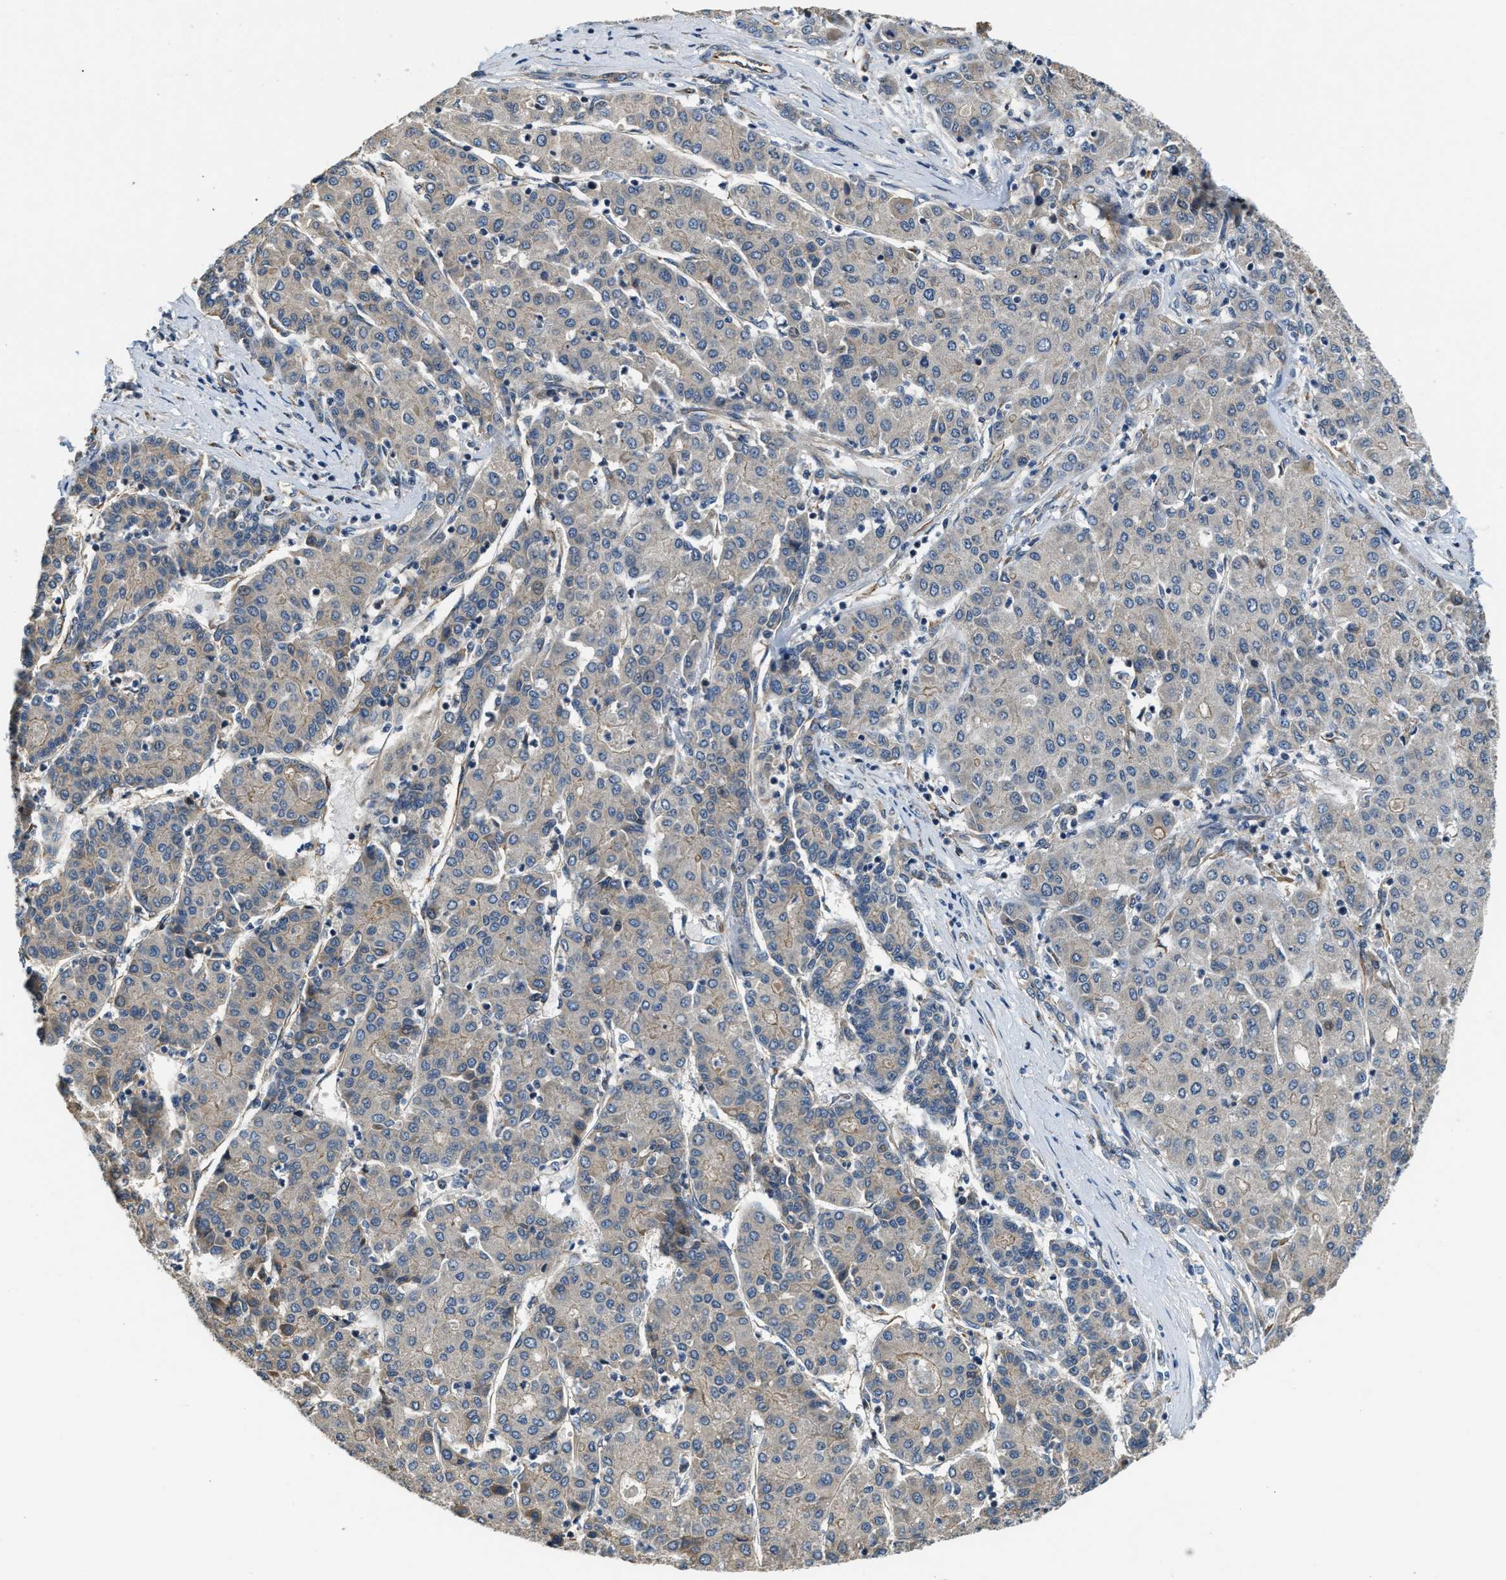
{"staining": {"intensity": "weak", "quantity": "<25%", "location": "cytoplasmic/membranous"}, "tissue": "liver cancer", "cell_type": "Tumor cells", "image_type": "cancer", "snomed": [{"axis": "morphology", "description": "Carcinoma, Hepatocellular, NOS"}, {"axis": "topography", "description": "Liver"}], "caption": "Immunohistochemistry (IHC) histopathology image of hepatocellular carcinoma (liver) stained for a protein (brown), which reveals no expression in tumor cells. (DAB immunohistochemistry (IHC) with hematoxylin counter stain).", "gene": "ALOX12", "patient": {"sex": "male", "age": 65}}